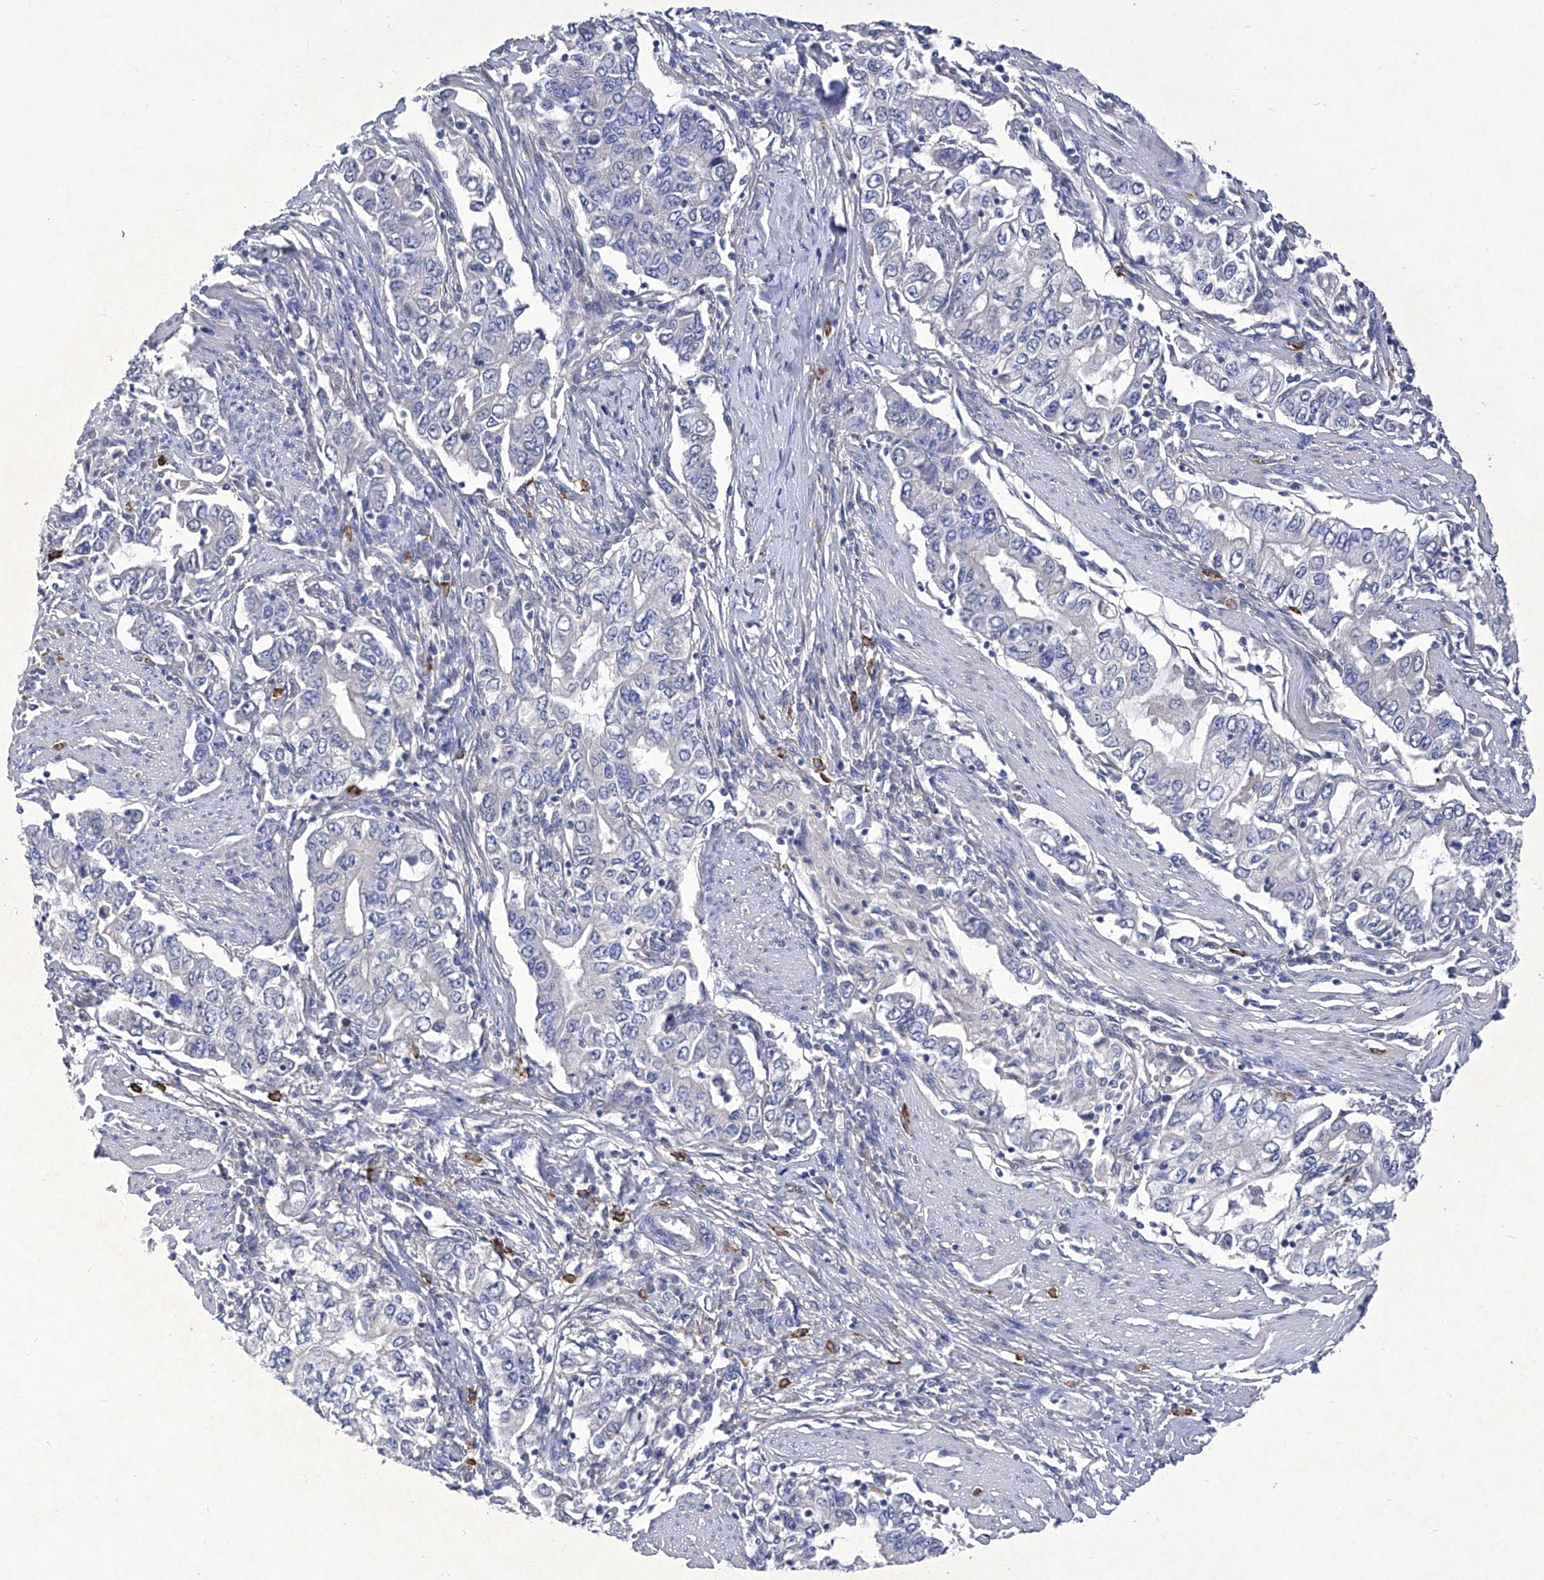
{"staining": {"intensity": "negative", "quantity": "none", "location": "none"}, "tissue": "stomach cancer", "cell_type": "Tumor cells", "image_type": "cancer", "snomed": [{"axis": "morphology", "description": "Adenocarcinoma, NOS"}, {"axis": "topography", "description": "Stomach, lower"}], "caption": "Protein analysis of stomach cancer (adenocarcinoma) reveals no significant positivity in tumor cells.", "gene": "IFNL2", "patient": {"sex": "female", "age": 72}}